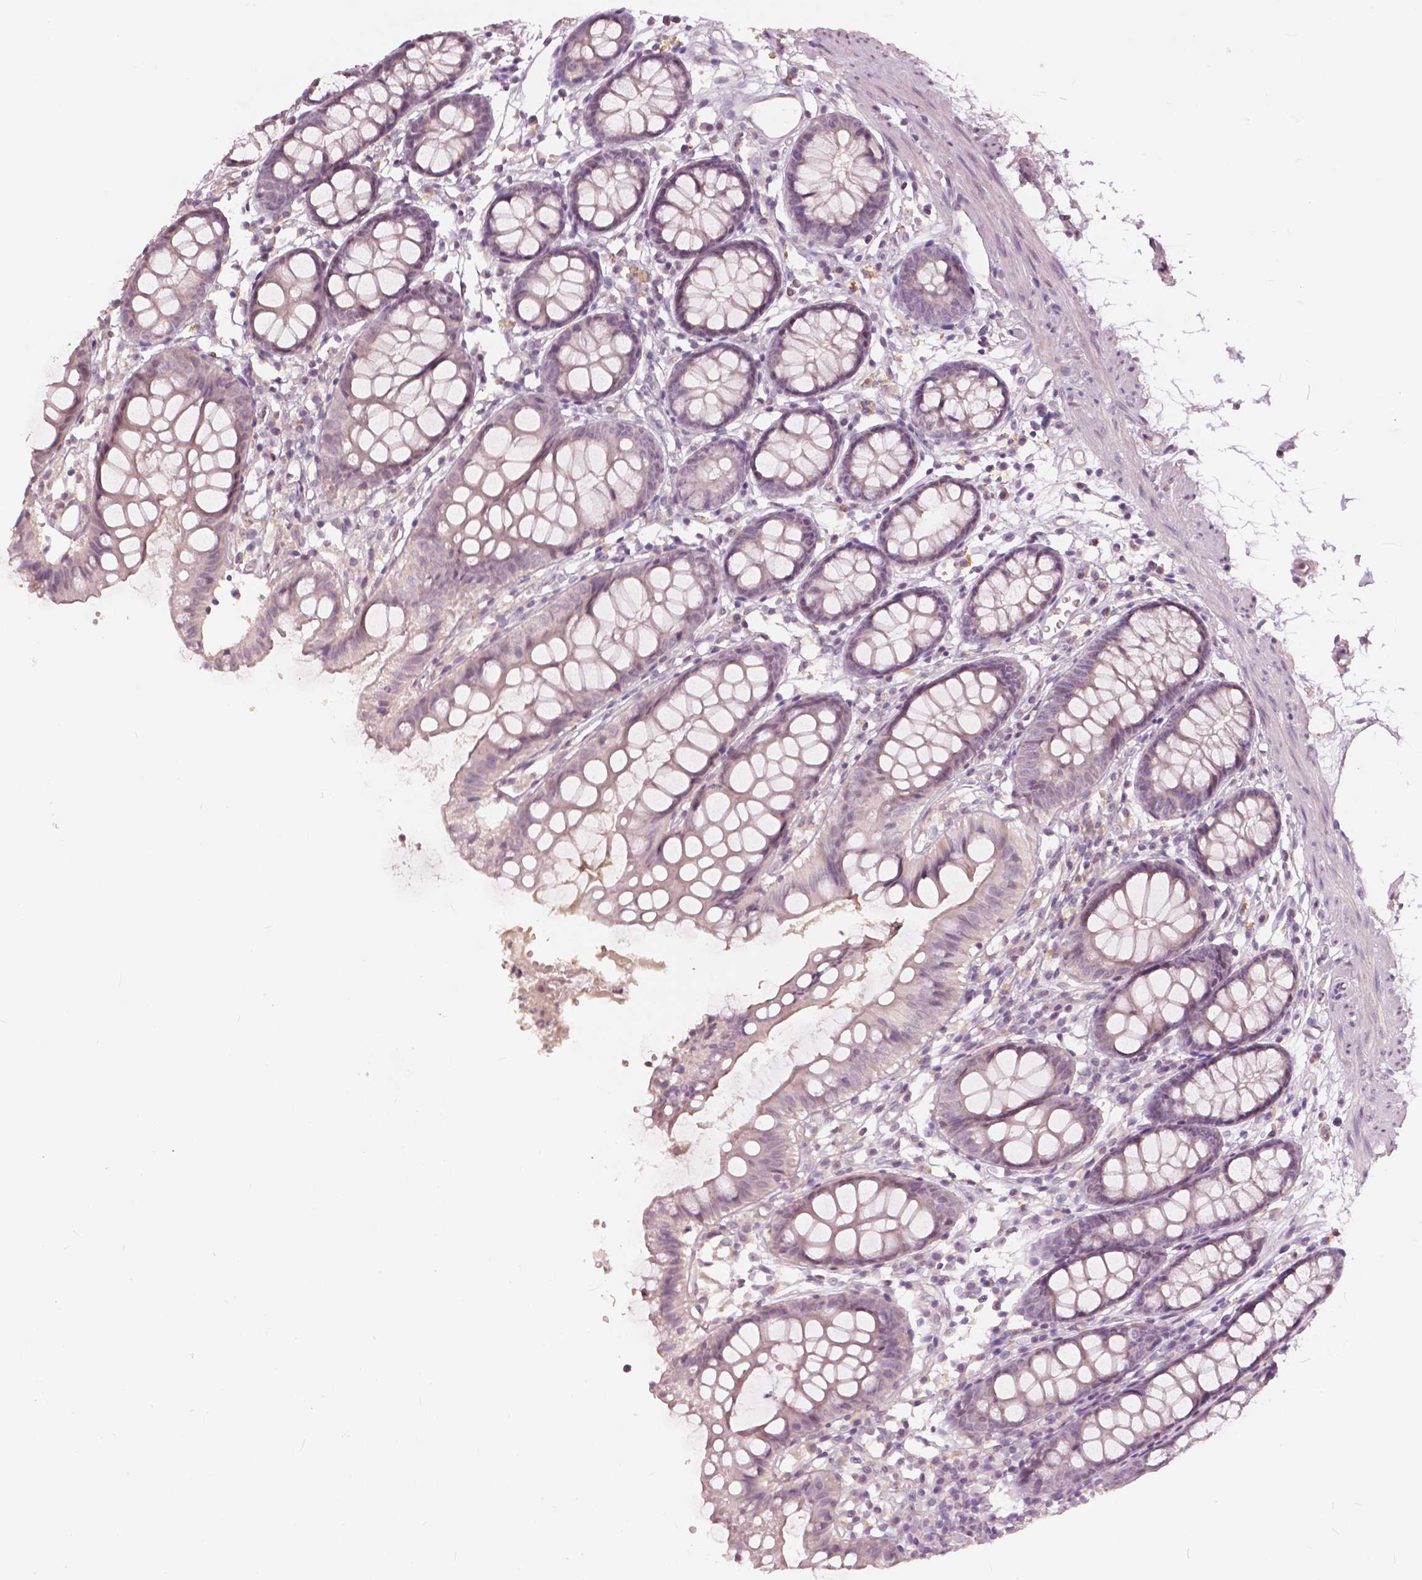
{"staining": {"intensity": "negative", "quantity": "none", "location": "none"}, "tissue": "colon", "cell_type": "Endothelial cells", "image_type": "normal", "snomed": [{"axis": "morphology", "description": "Normal tissue, NOS"}, {"axis": "topography", "description": "Colon"}], "caption": "Human colon stained for a protein using IHC exhibits no staining in endothelial cells.", "gene": "NANOG", "patient": {"sex": "female", "age": 84}}